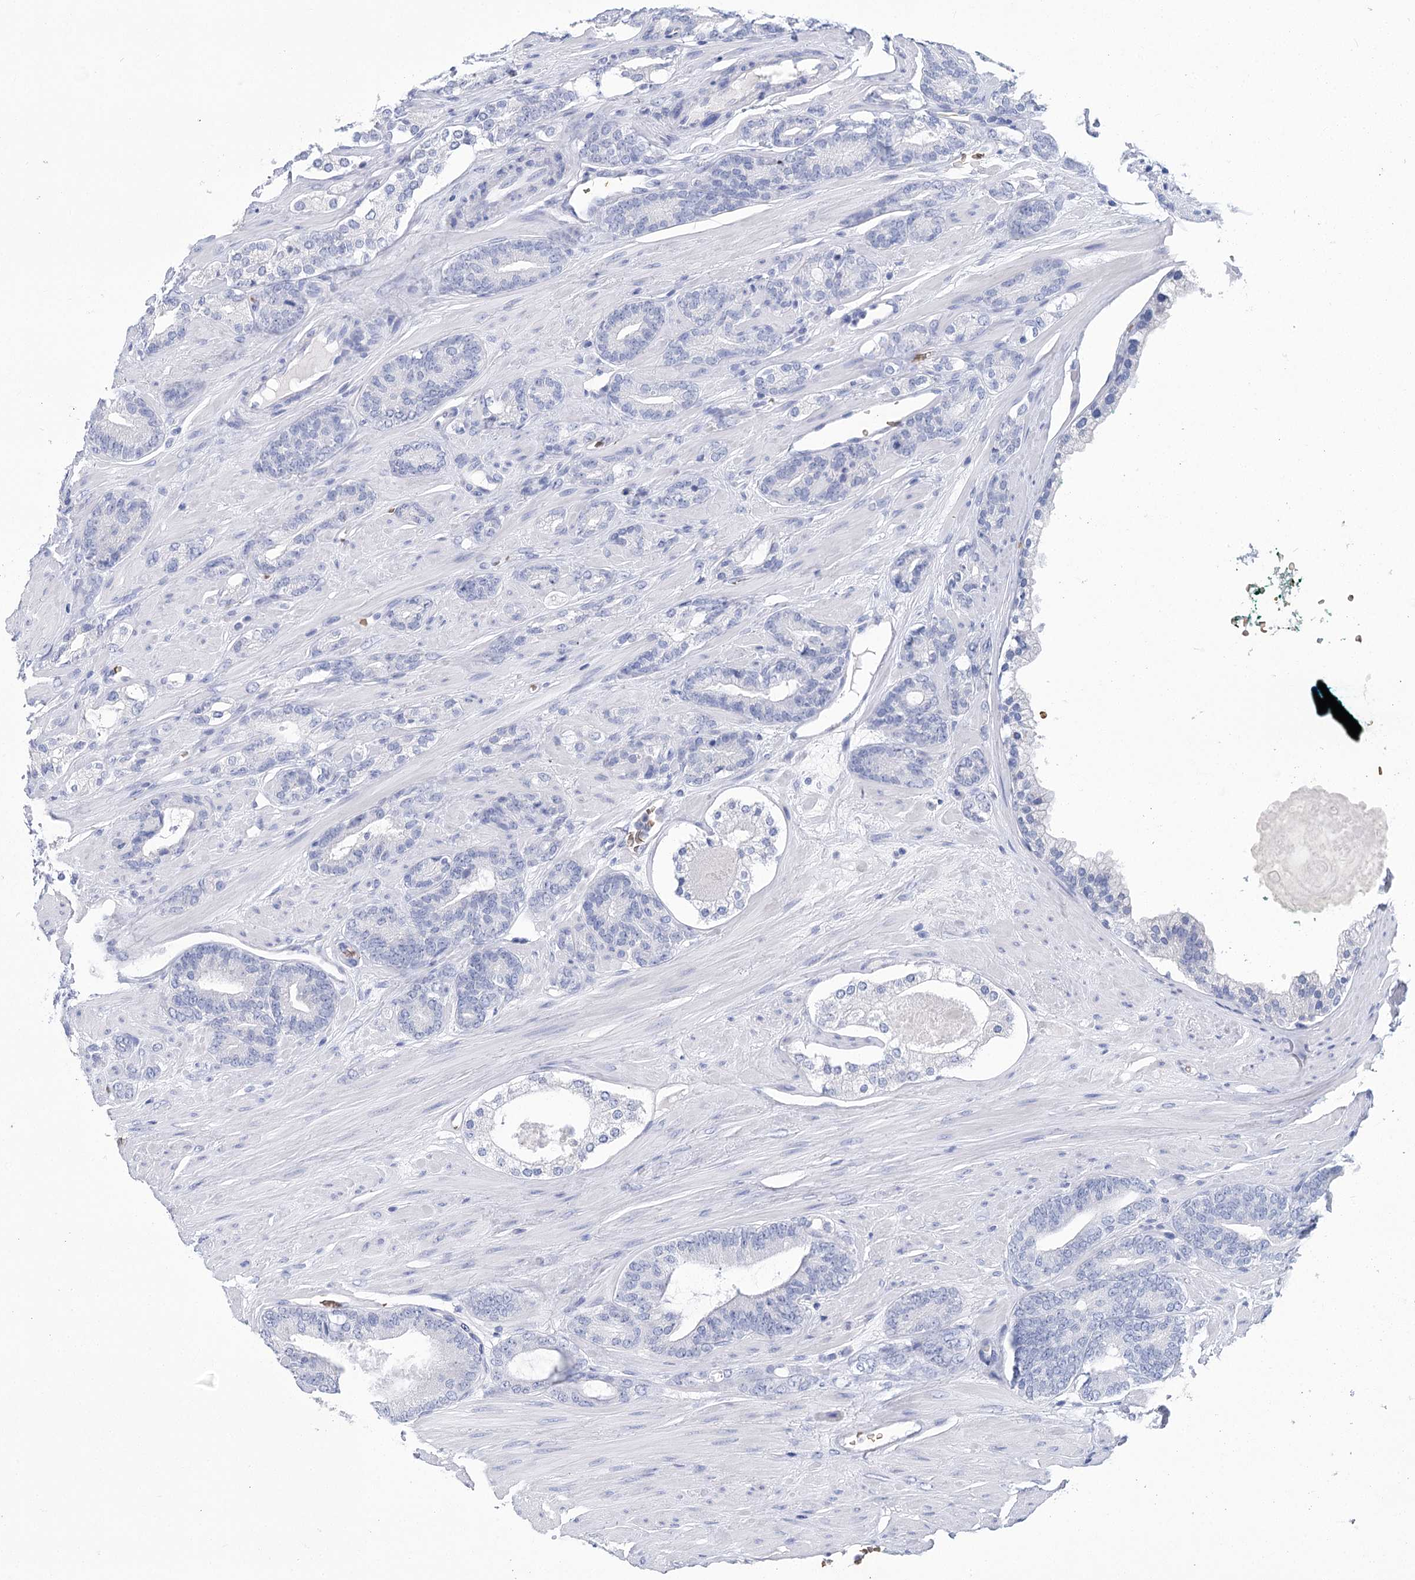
{"staining": {"intensity": "negative", "quantity": "none", "location": "none"}, "tissue": "prostate cancer", "cell_type": "Tumor cells", "image_type": "cancer", "snomed": [{"axis": "morphology", "description": "Adenocarcinoma, Low grade"}, {"axis": "topography", "description": "Prostate"}], "caption": "This is a micrograph of immunohistochemistry staining of low-grade adenocarcinoma (prostate), which shows no staining in tumor cells.", "gene": "HBA1", "patient": {"sex": "male", "age": 63}}